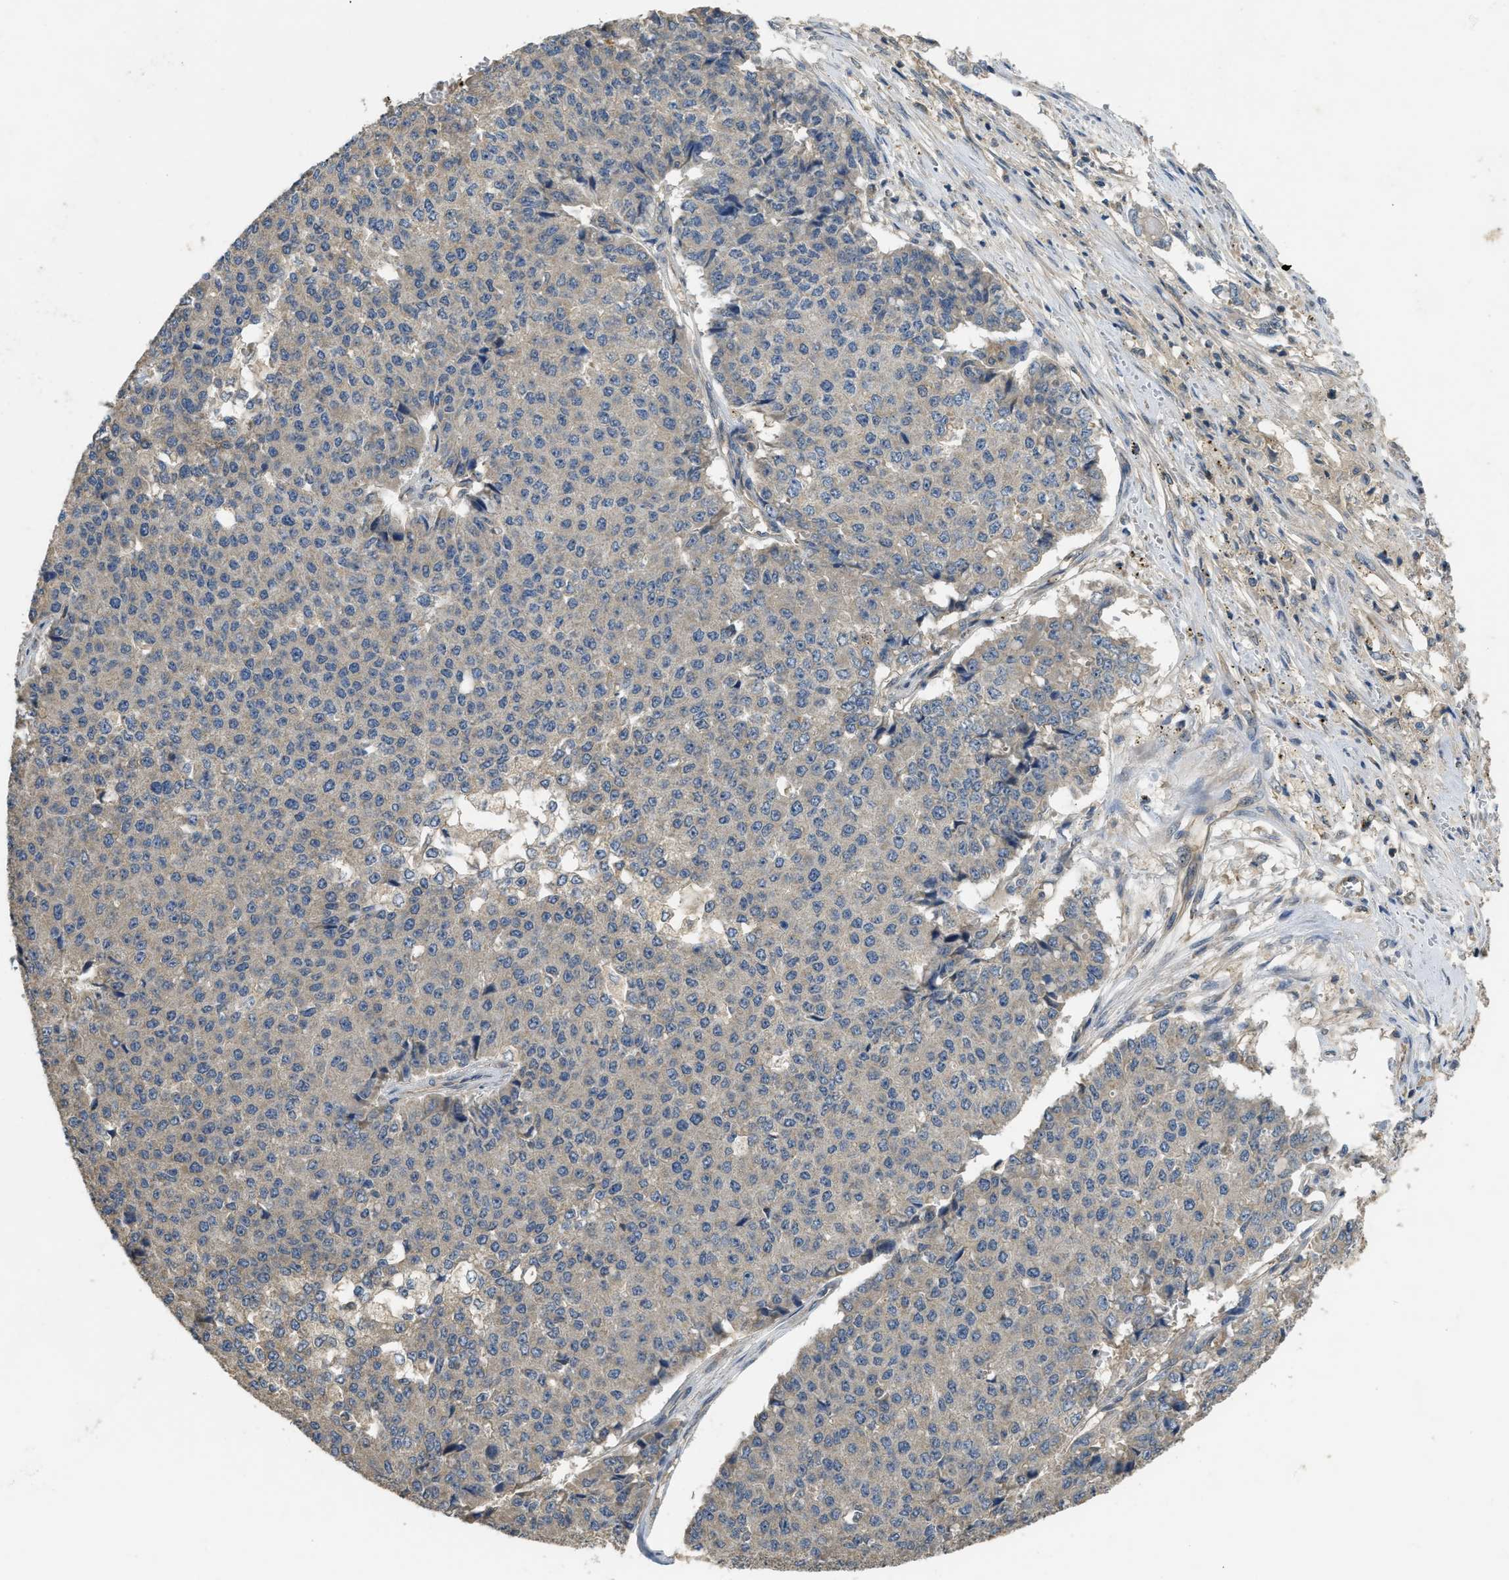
{"staining": {"intensity": "negative", "quantity": "none", "location": "none"}, "tissue": "pancreatic cancer", "cell_type": "Tumor cells", "image_type": "cancer", "snomed": [{"axis": "morphology", "description": "Adenocarcinoma, NOS"}, {"axis": "topography", "description": "Pancreas"}], "caption": "Immunohistochemical staining of pancreatic cancer (adenocarcinoma) demonstrates no significant positivity in tumor cells.", "gene": "PPP3CA", "patient": {"sex": "male", "age": 50}}